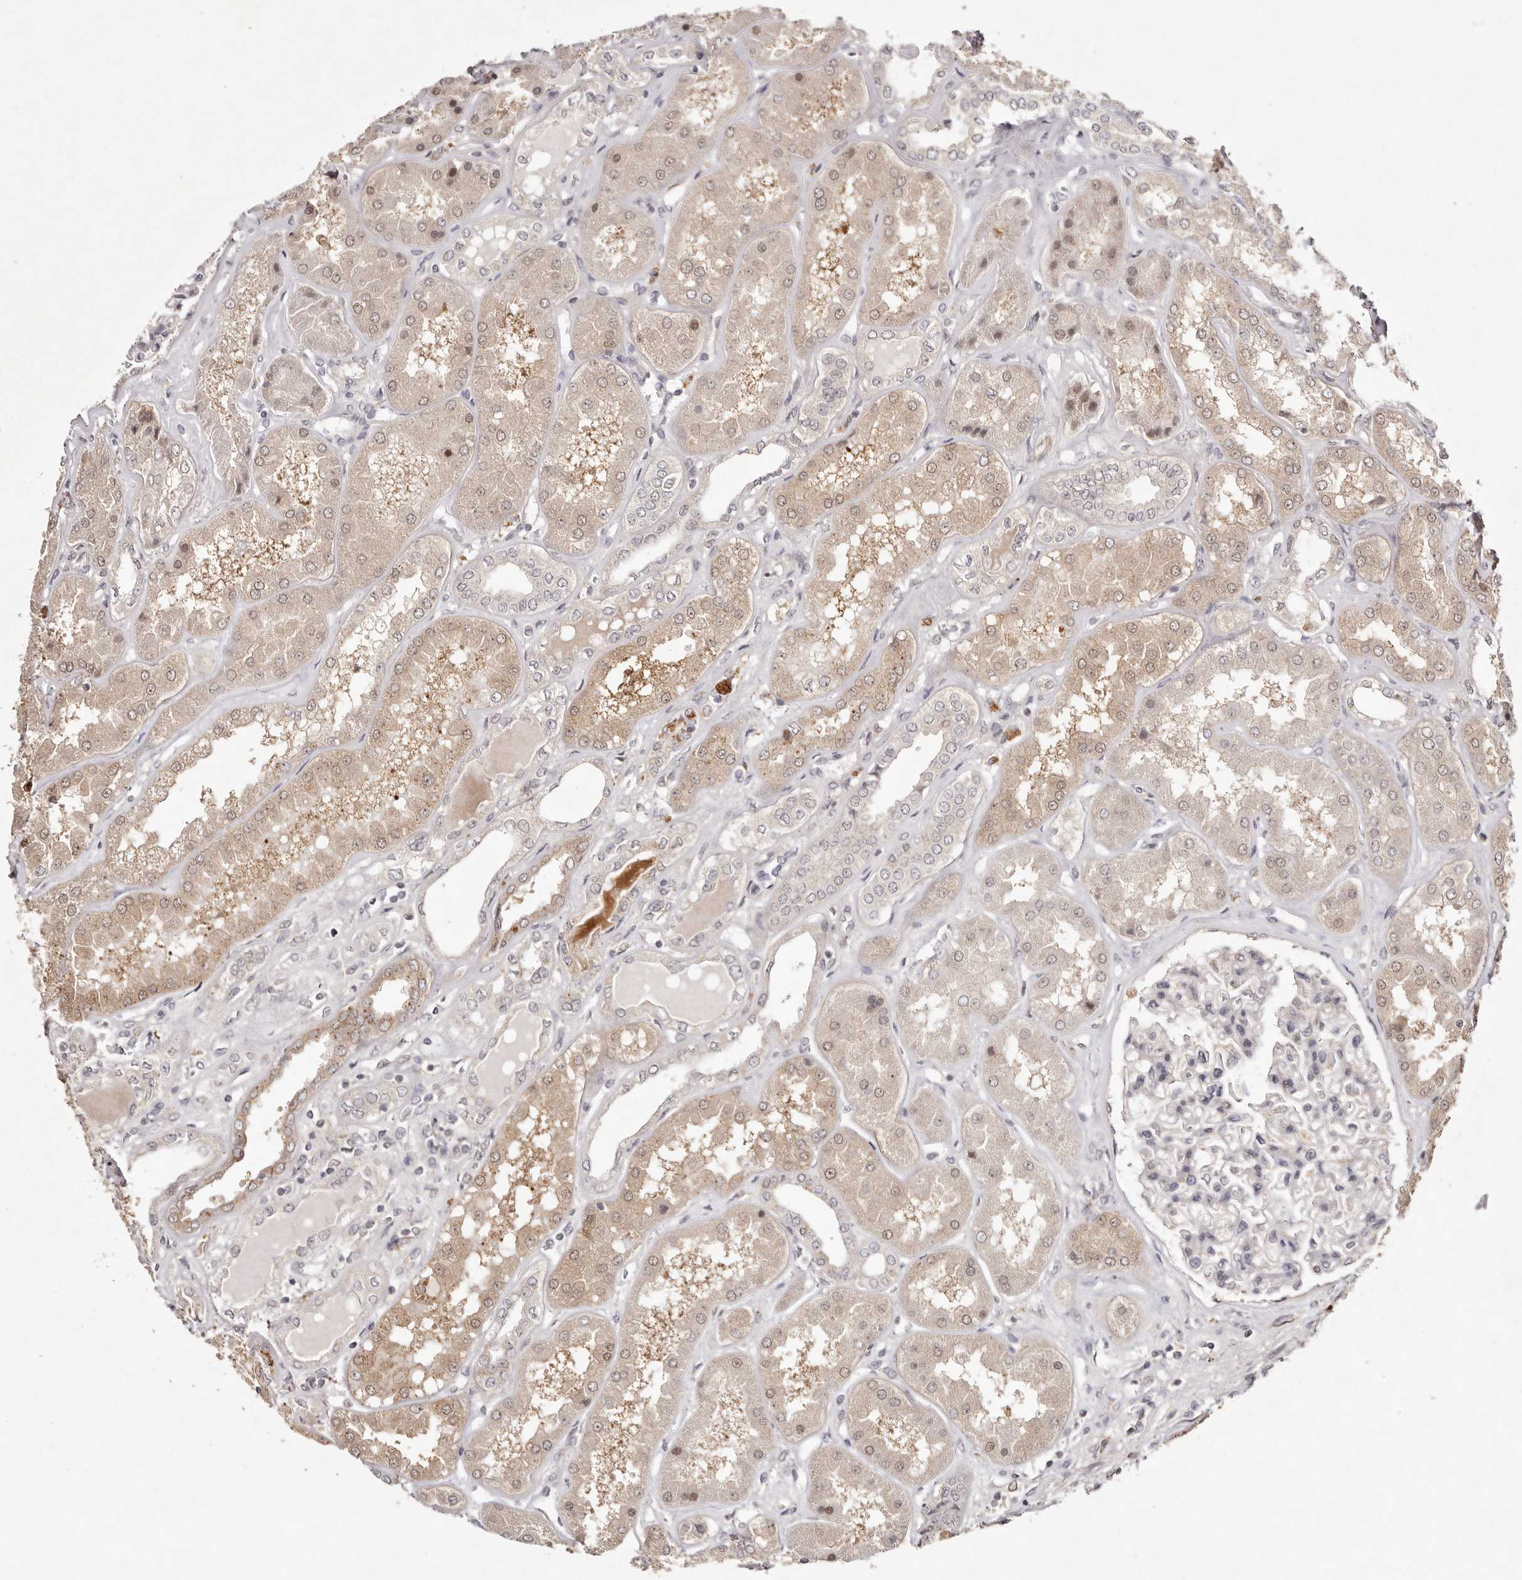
{"staining": {"intensity": "weak", "quantity": "25%-75%", "location": "nuclear"}, "tissue": "kidney", "cell_type": "Cells in glomeruli", "image_type": "normal", "snomed": [{"axis": "morphology", "description": "Normal tissue, NOS"}, {"axis": "topography", "description": "Kidney"}], "caption": "A micrograph of kidney stained for a protein displays weak nuclear brown staining in cells in glomeruli.", "gene": "BUD31", "patient": {"sex": "female", "age": 56}}